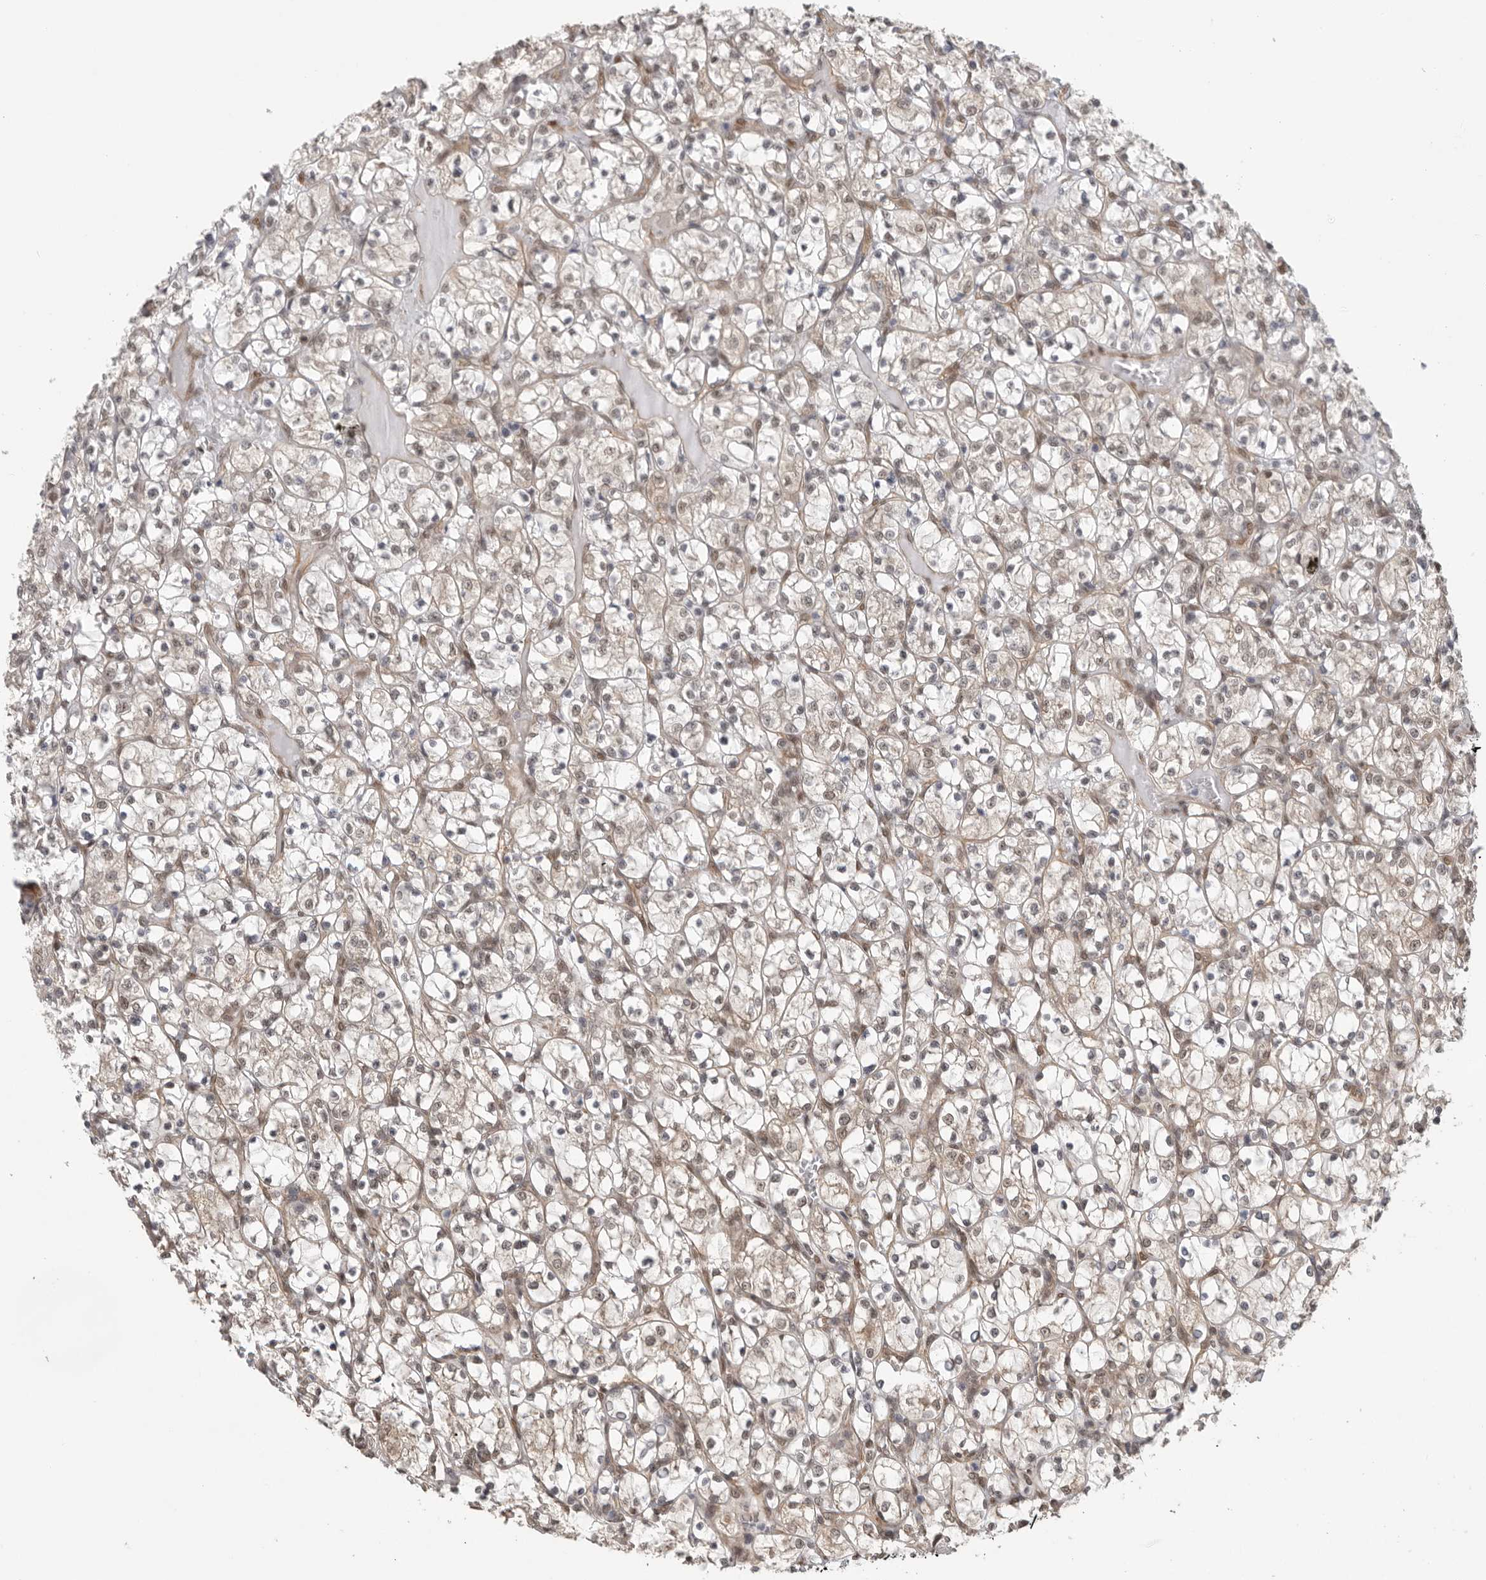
{"staining": {"intensity": "weak", "quantity": "<25%", "location": "cytoplasmic/membranous,nuclear"}, "tissue": "renal cancer", "cell_type": "Tumor cells", "image_type": "cancer", "snomed": [{"axis": "morphology", "description": "Adenocarcinoma, NOS"}, {"axis": "topography", "description": "Kidney"}], "caption": "Immunohistochemistry of renal cancer (adenocarcinoma) shows no positivity in tumor cells.", "gene": "VPS50", "patient": {"sex": "female", "age": 69}}